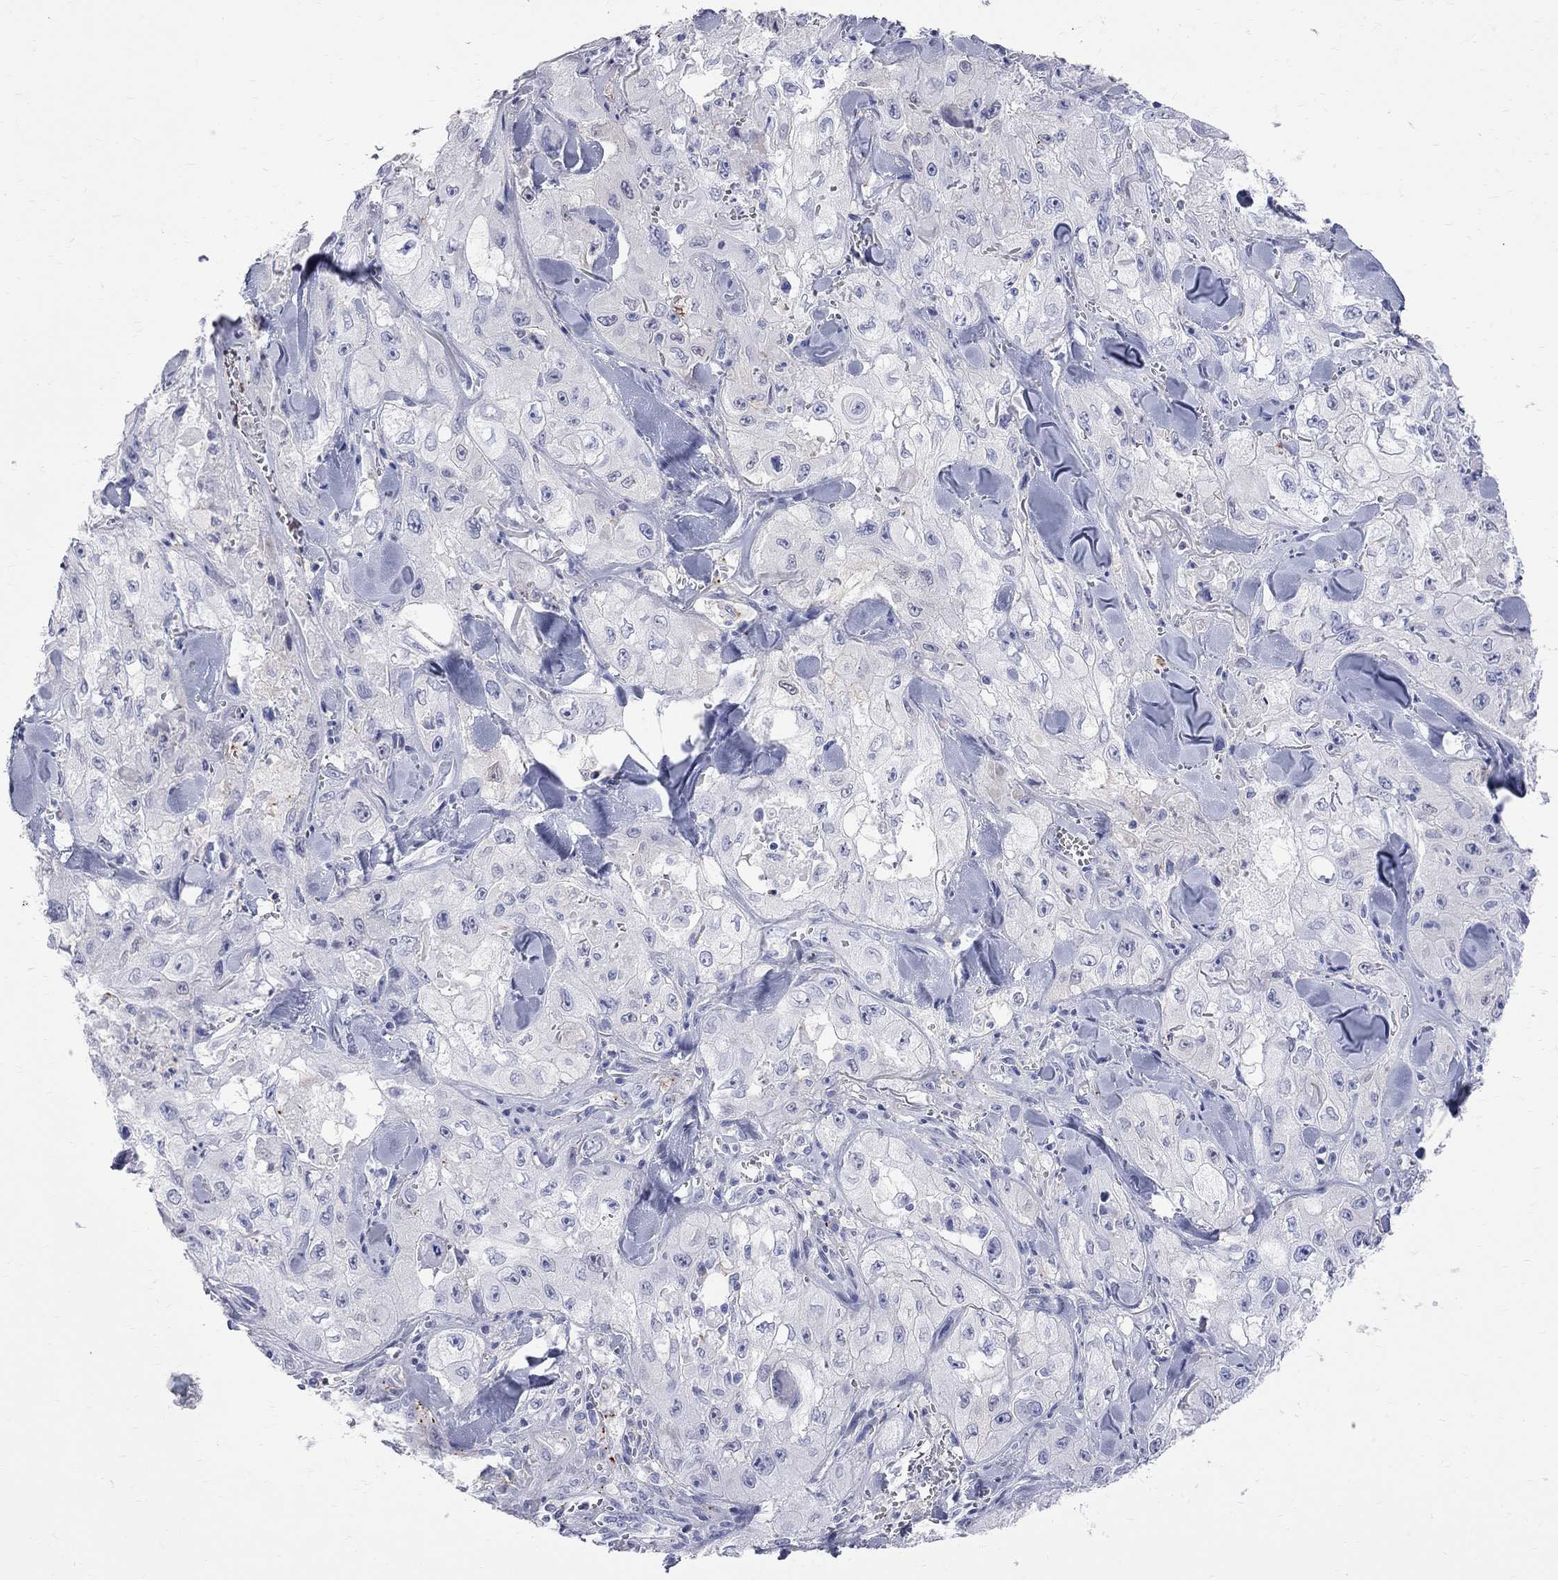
{"staining": {"intensity": "negative", "quantity": "none", "location": "none"}, "tissue": "skin cancer", "cell_type": "Tumor cells", "image_type": "cancer", "snomed": [{"axis": "morphology", "description": "Squamous cell carcinoma, NOS"}, {"axis": "topography", "description": "Skin"}, {"axis": "topography", "description": "Subcutis"}], "caption": "Tumor cells show no significant protein positivity in skin cancer (squamous cell carcinoma).", "gene": "S100A3", "patient": {"sex": "male", "age": 73}}